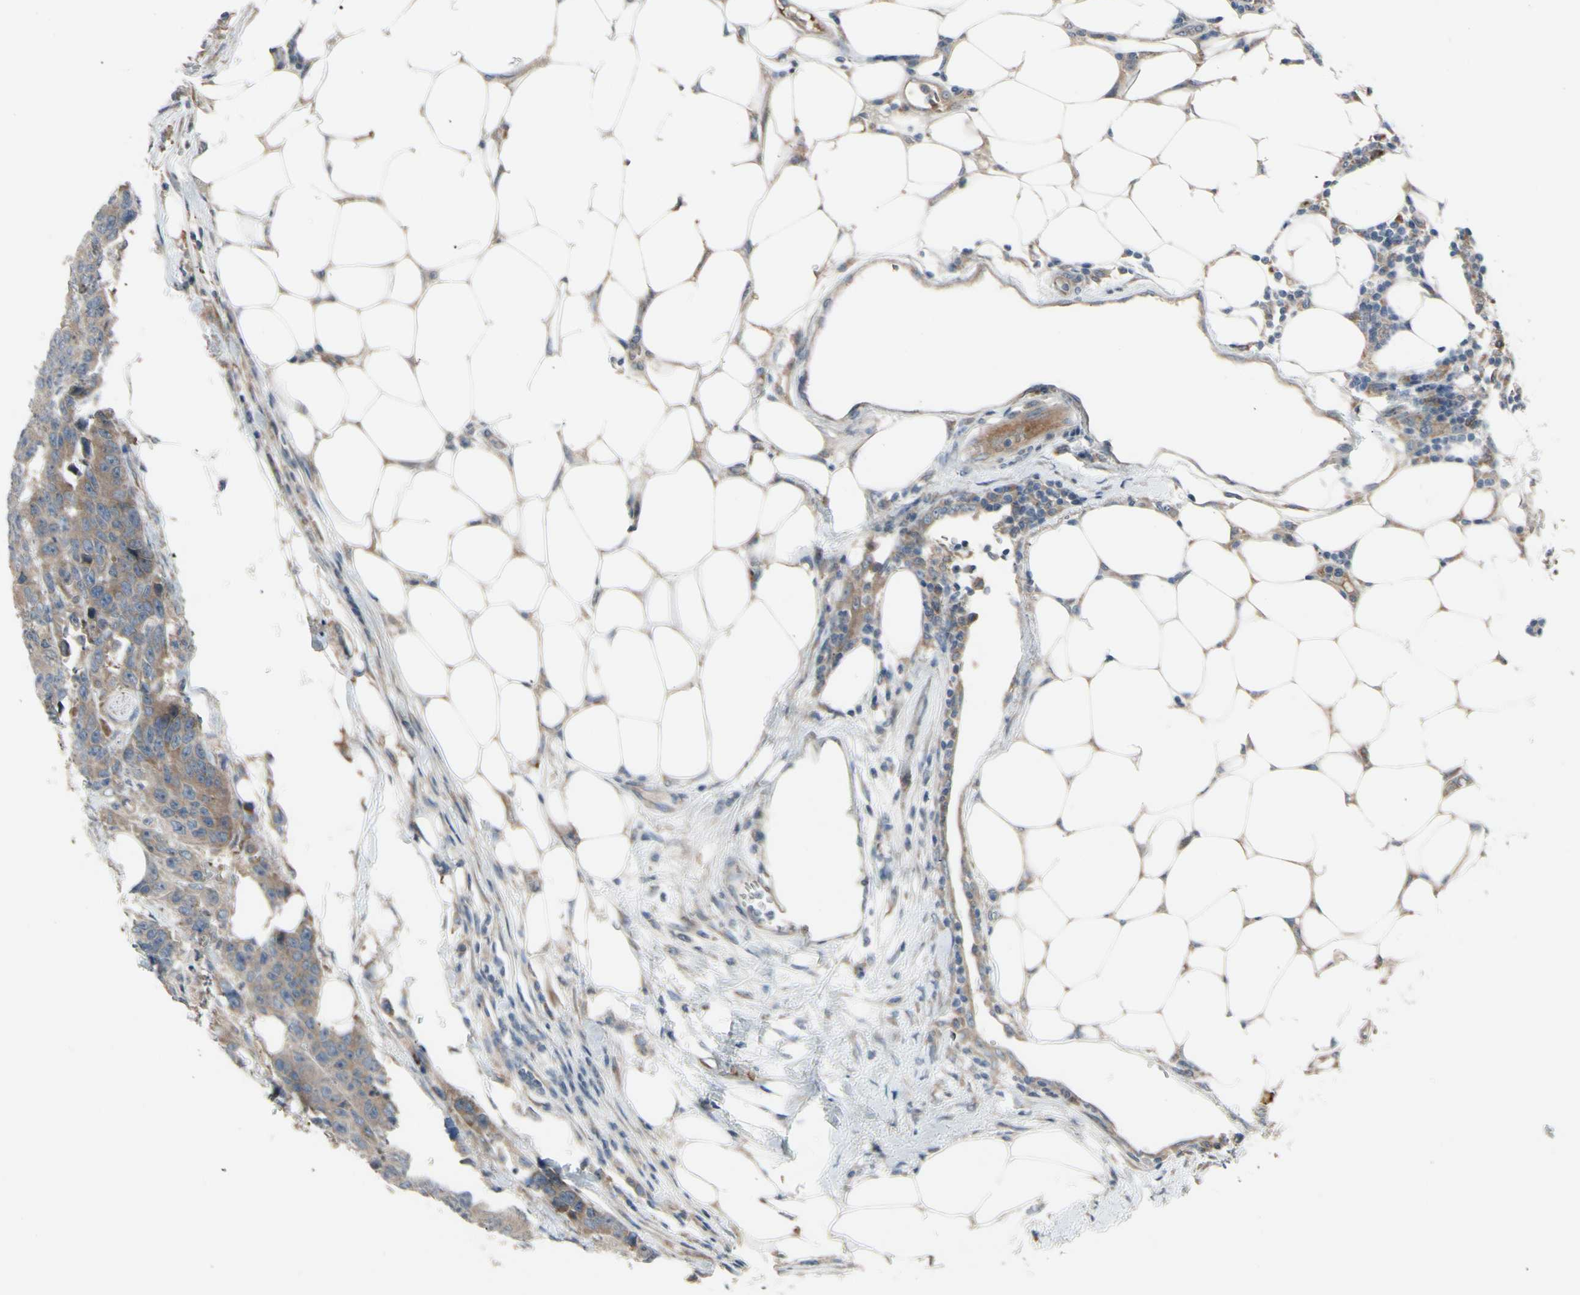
{"staining": {"intensity": "weak", "quantity": ">75%", "location": "cytoplasmic/membranous"}, "tissue": "colorectal cancer", "cell_type": "Tumor cells", "image_type": "cancer", "snomed": [{"axis": "morphology", "description": "Adenocarcinoma, NOS"}, {"axis": "topography", "description": "Colon"}], "caption": "Tumor cells demonstrate weak cytoplasmic/membranous expression in approximately >75% of cells in adenocarcinoma (colorectal).", "gene": "SNX29", "patient": {"sex": "female", "age": 86}}